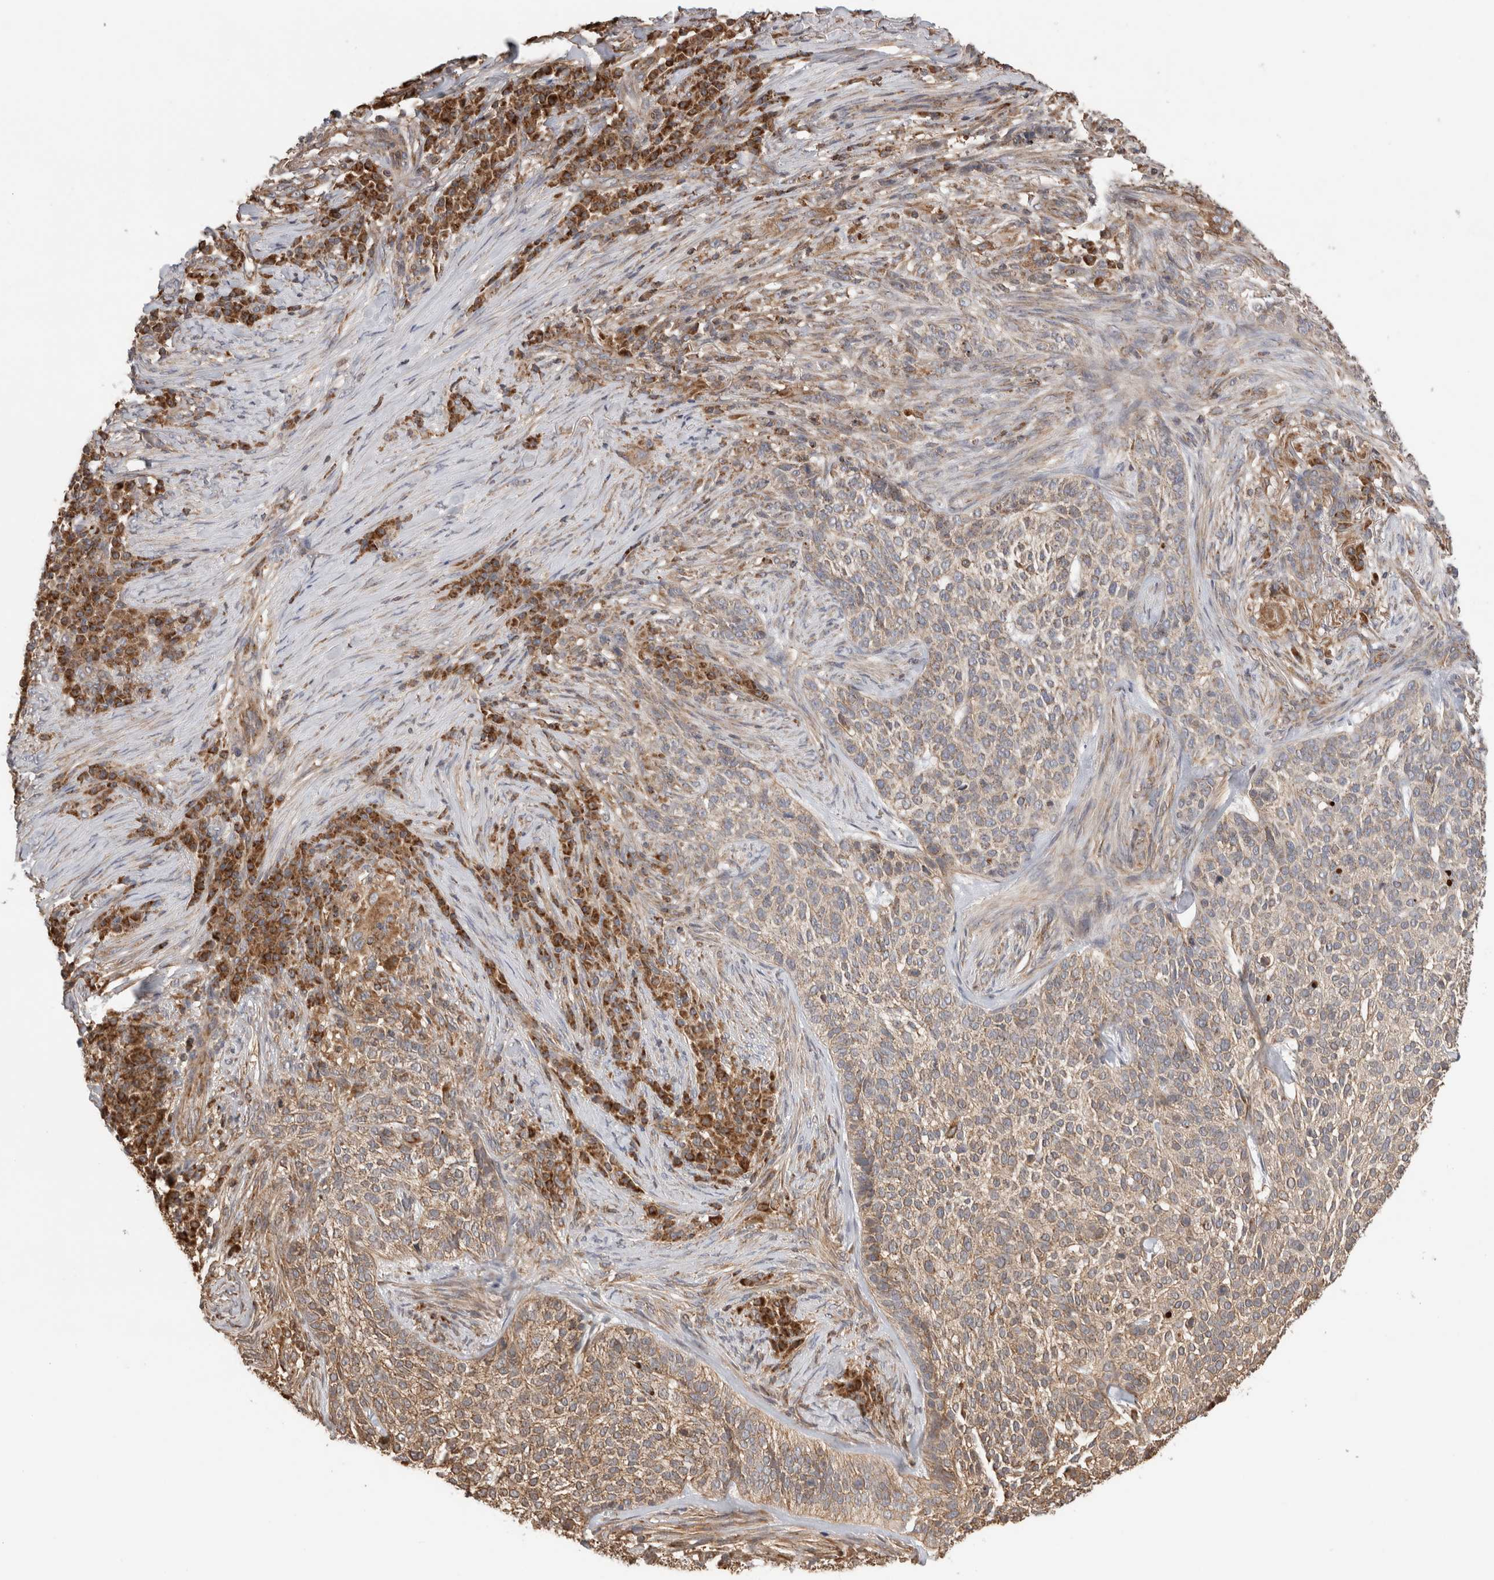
{"staining": {"intensity": "strong", "quantity": "<25%", "location": "cytoplasmic/membranous"}, "tissue": "skin cancer", "cell_type": "Tumor cells", "image_type": "cancer", "snomed": [{"axis": "morphology", "description": "Basal cell carcinoma"}, {"axis": "topography", "description": "Skin"}], "caption": "Immunohistochemistry (IHC) image of neoplastic tissue: skin cancer (basal cell carcinoma) stained using immunohistochemistry demonstrates medium levels of strong protein expression localized specifically in the cytoplasmic/membranous of tumor cells, appearing as a cytoplasmic/membranous brown color.", "gene": "IMMP2L", "patient": {"sex": "female", "age": 64}}